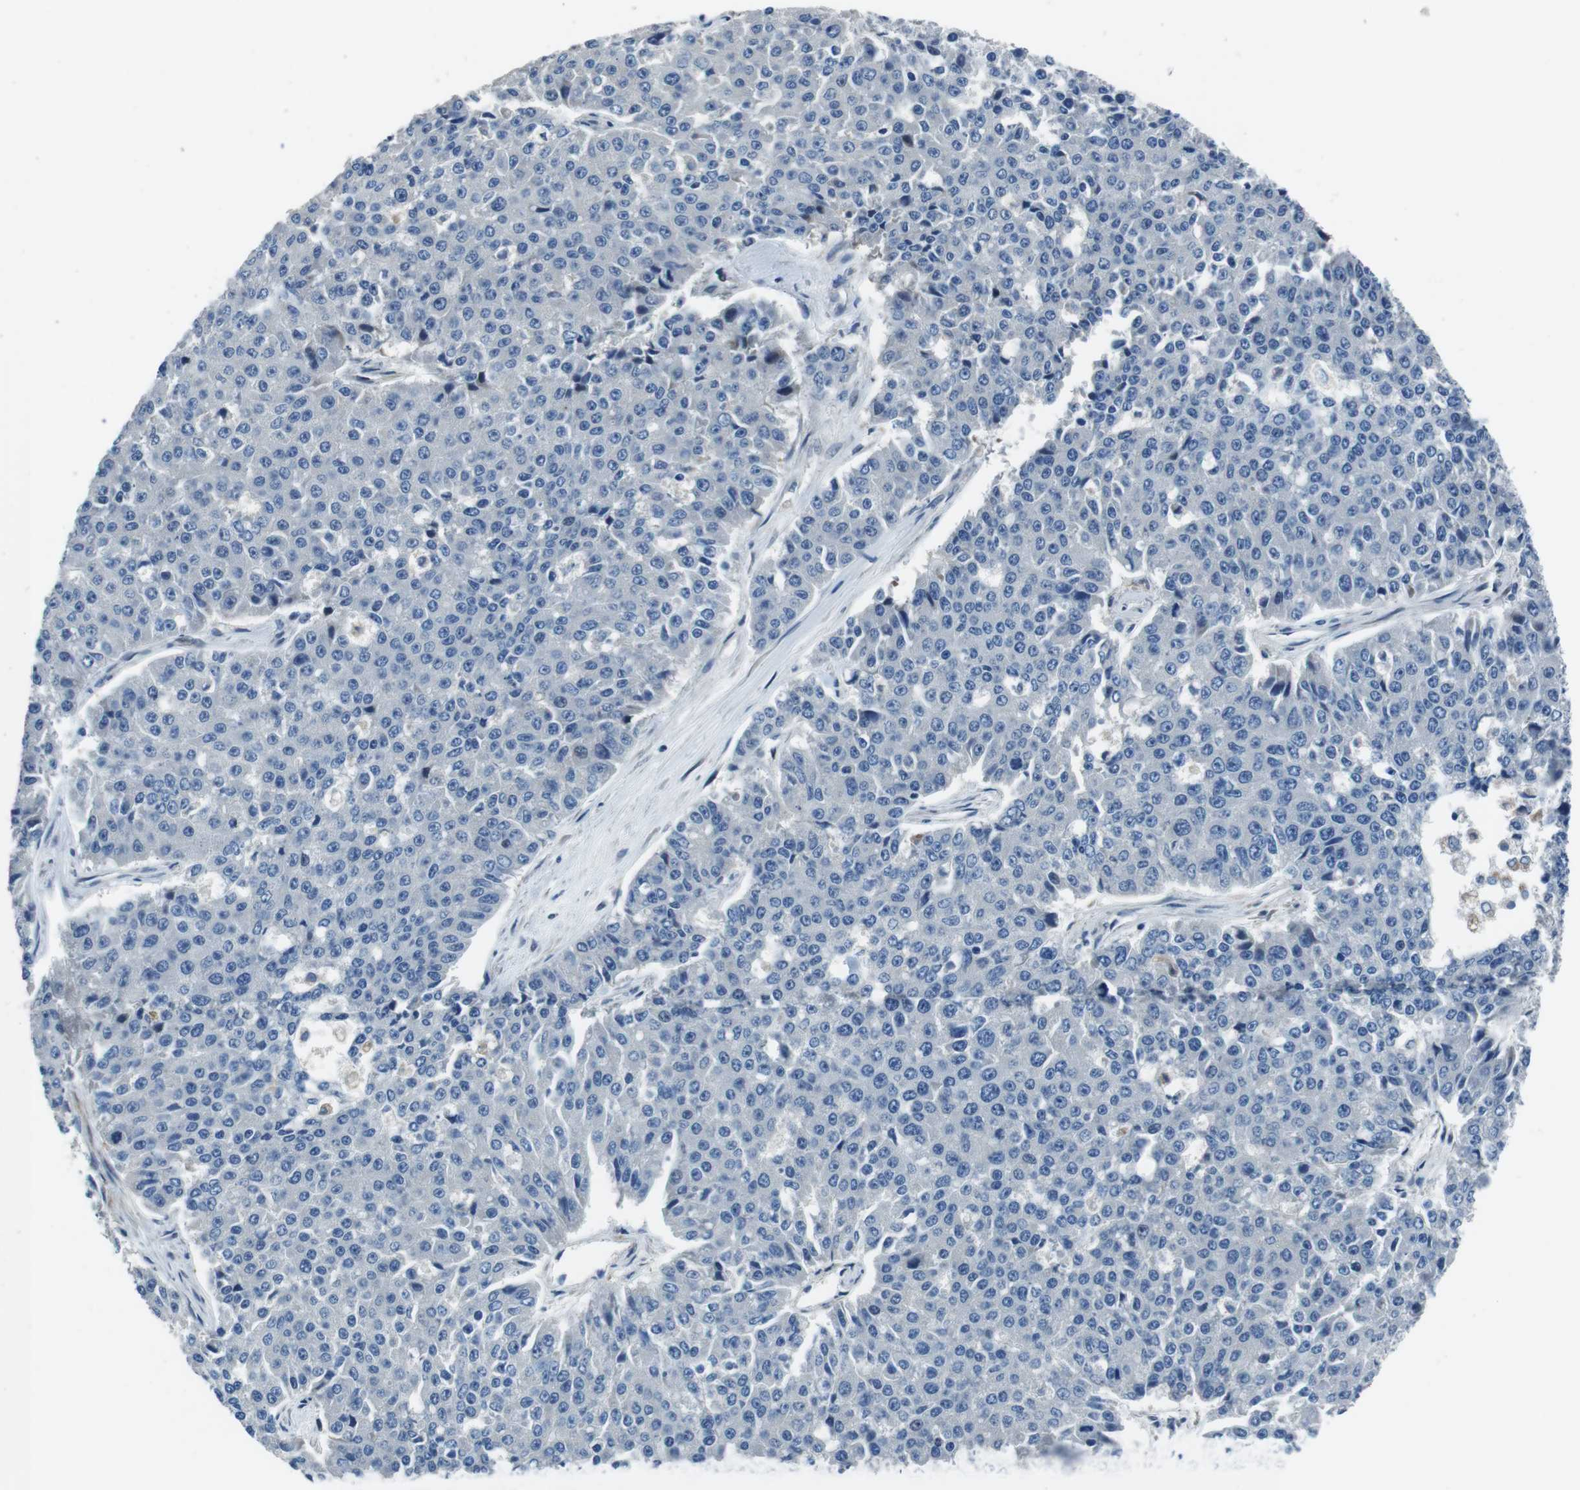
{"staining": {"intensity": "negative", "quantity": "none", "location": "none"}, "tissue": "pancreatic cancer", "cell_type": "Tumor cells", "image_type": "cancer", "snomed": [{"axis": "morphology", "description": "Adenocarcinoma, NOS"}, {"axis": "topography", "description": "Pancreas"}], "caption": "A photomicrograph of adenocarcinoma (pancreatic) stained for a protein demonstrates no brown staining in tumor cells. (Stains: DAB immunohistochemistry (IHC) with hematoxylin counter stain, Microscopy: brightfield microscopy at high magnification).", "gene": "LRRC49", "patient": {"sex": "male", "age": 50}}